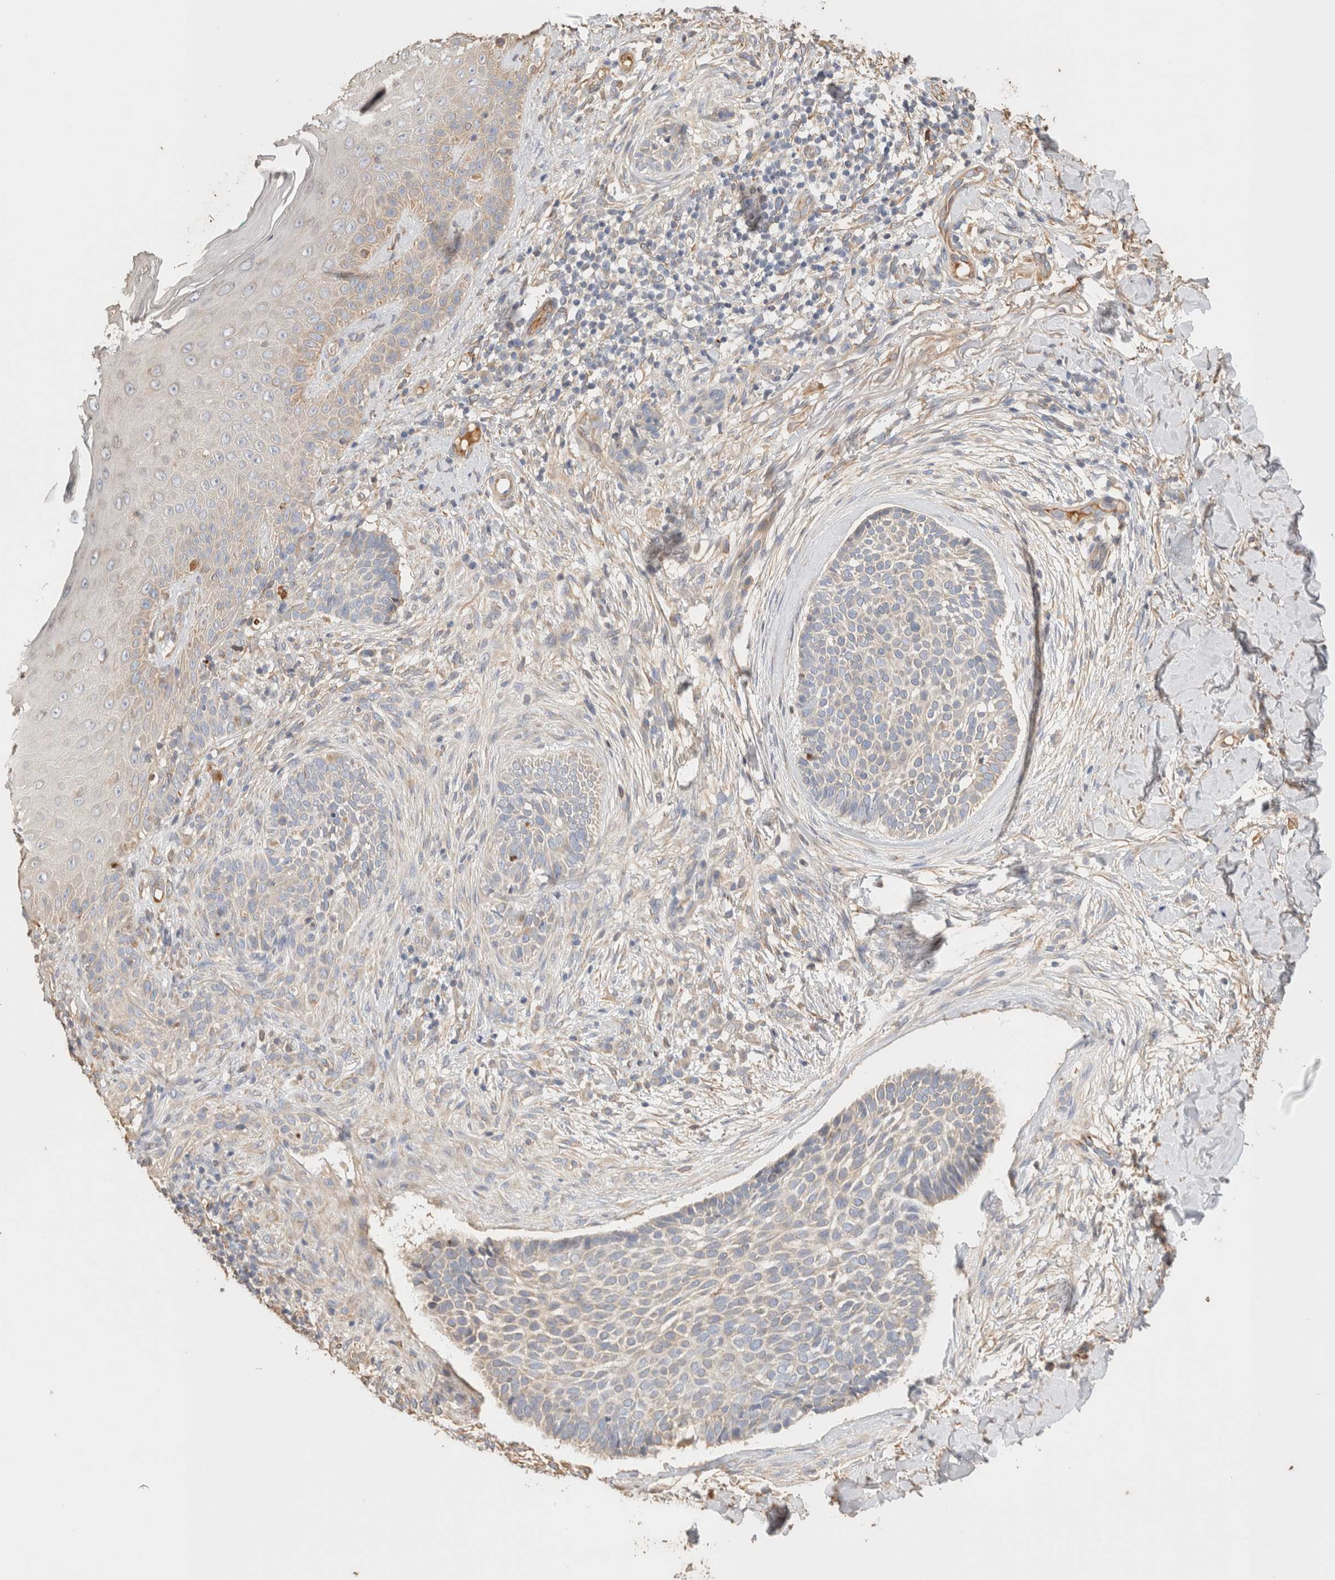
{"staining": {"intensity": "negative", "quantity": "none", "location": "none"}, "tissue": "skin cancer", "cell_type": "Tumor cells", "image_type": "cancer", "snomed": [{"axis": "morphology", "description": "Normal tissue, NOS"}, {"axis": "morphology", "description": "Basal cell carcinoma"}, {"axis": "topography", "description": "Skin"}], "caption": "Image shows no protein staining in tumor cells of skin cancer tissue.", "gene": "PROS1", "patient": {"sex": "male", "age": 67}}